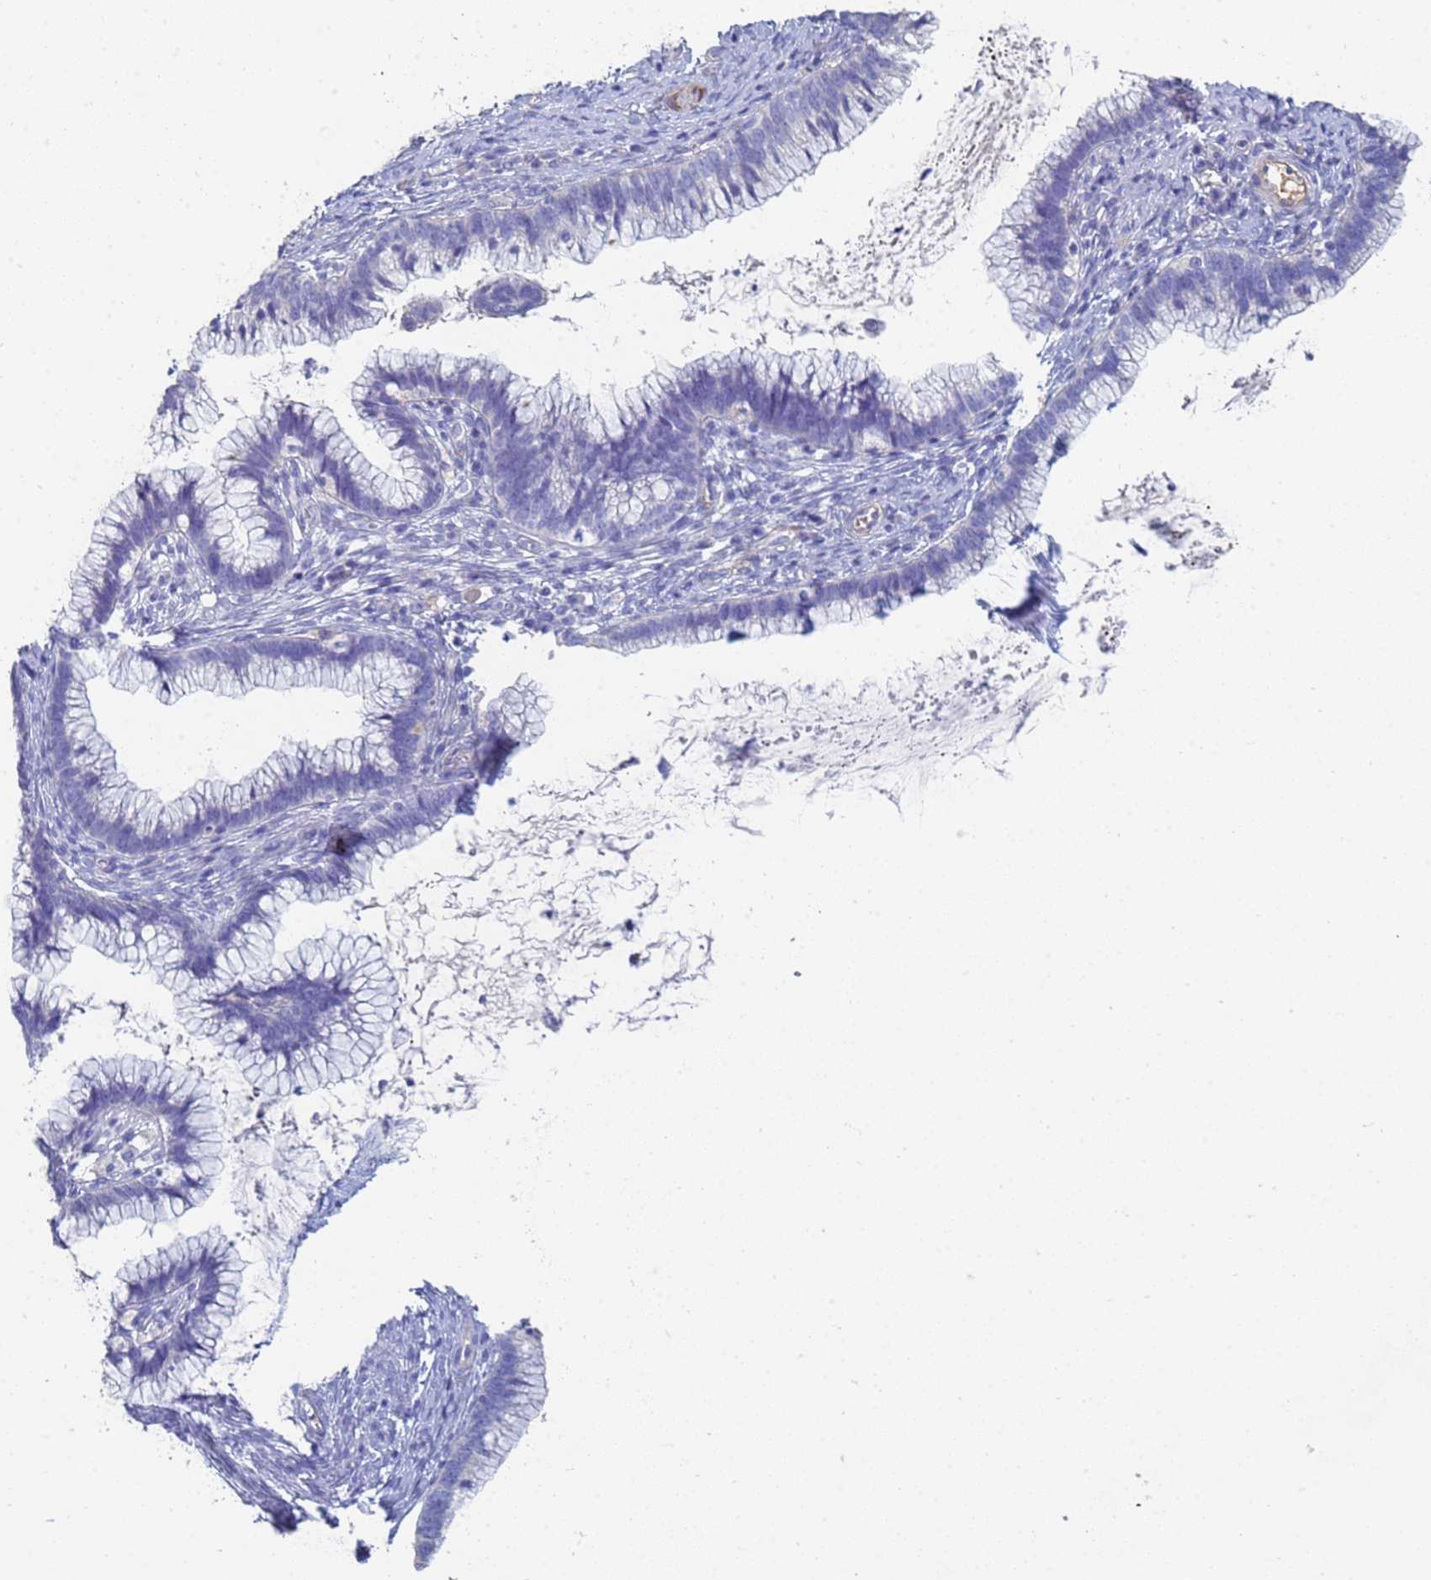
{"staining": {"intensity": "negative", "quantity": "none", "location": "none"}, "tissue": "cervical cancer", "cell_type": "Tumor cells", "image_type": "cancer", "snomed": [{"axis": "morphology", "description": "Adenocarcinoma, NOS"}, {"axis": "topography", "description": "Cervix"}], "caption": "This is an IHC photomicrograph of human cervical adenocarcinoma. There is no staining in tumor cells.", "gene": "ABCA8", "patient": {"sex": "female", "age": 36}}